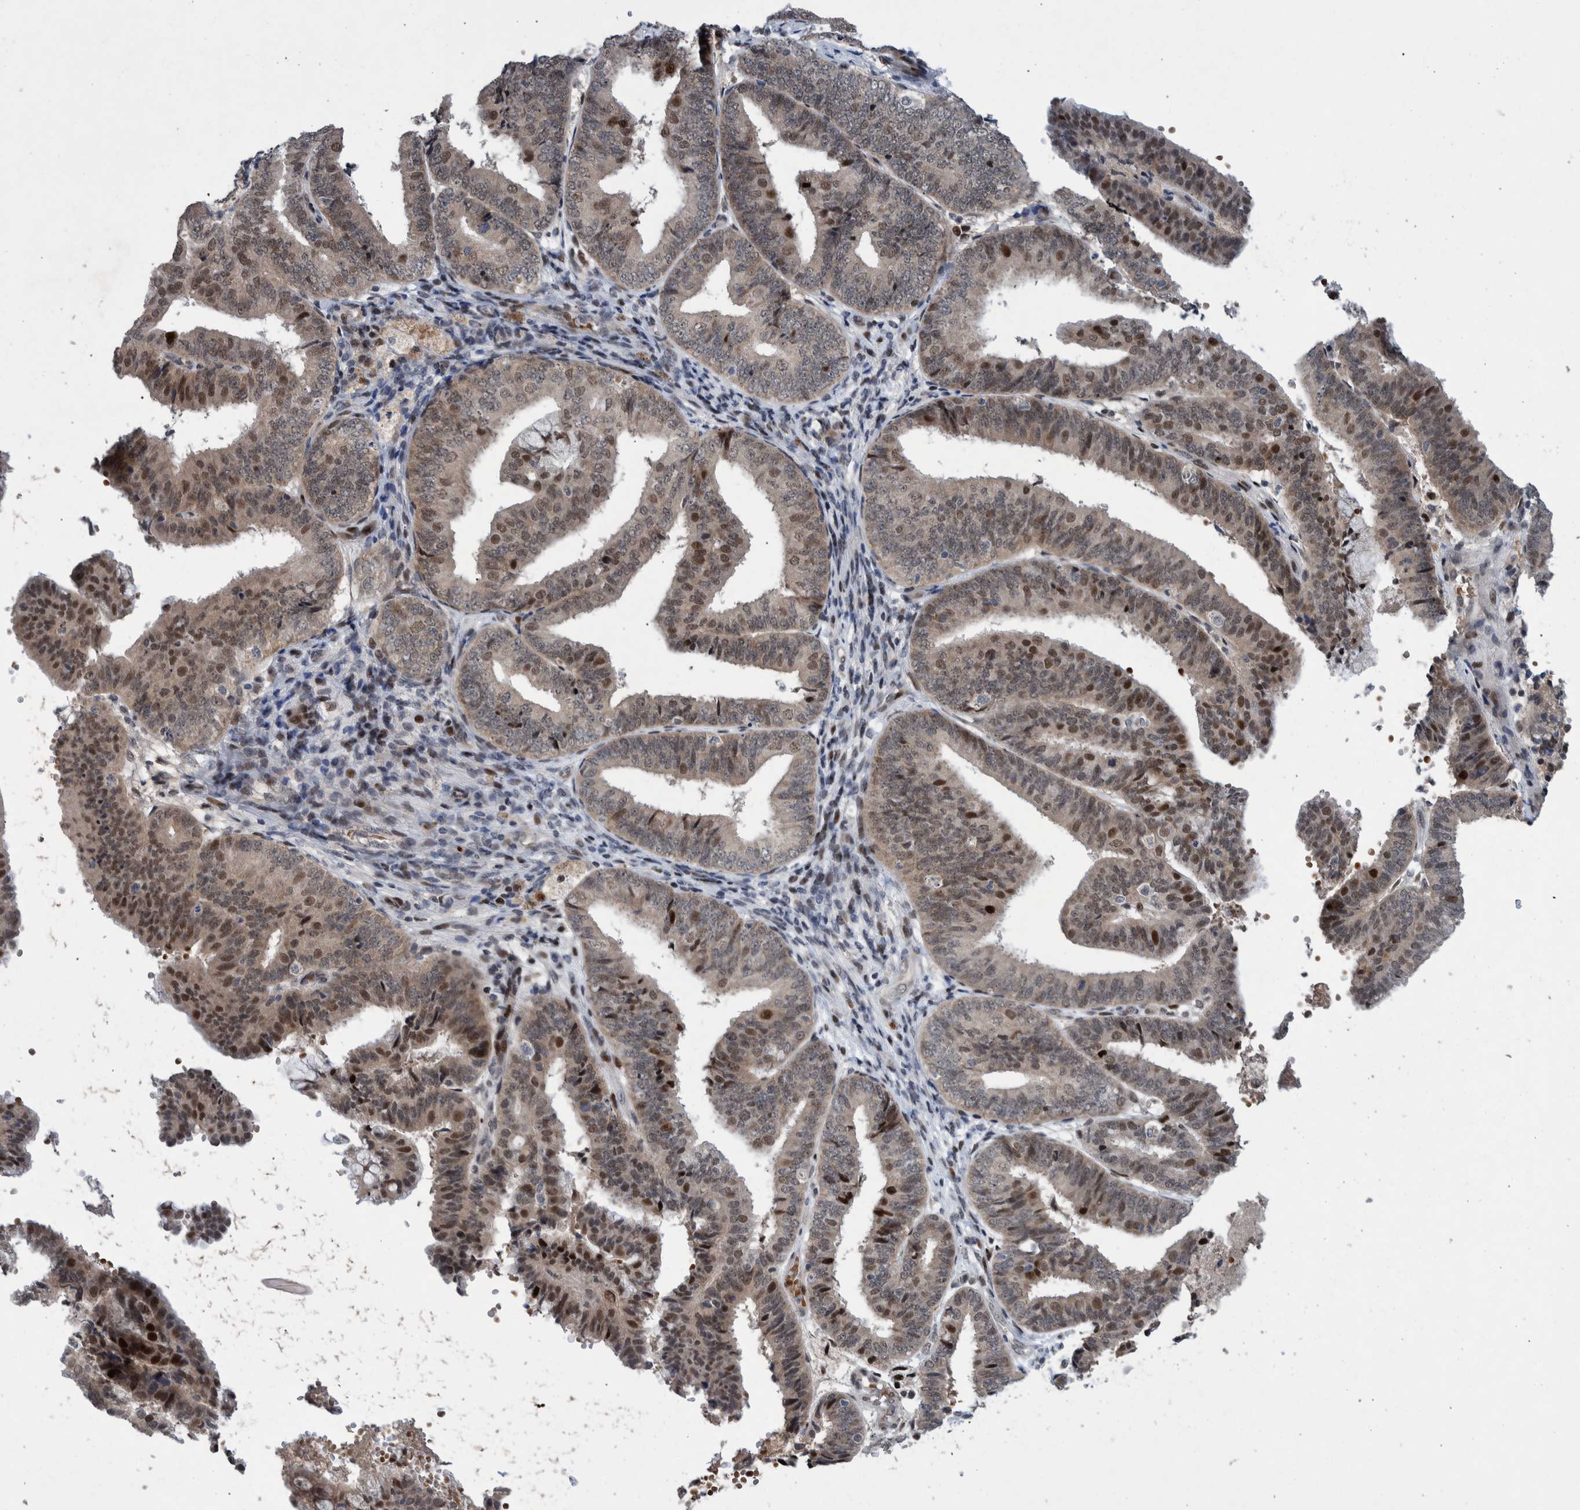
{"staining": {"intensity": "moderate", "quantity": "25%-75%", "location": "cytoplasmic/membranous,nuclear"}, "tissue": "endometrial cancer", "cell_type": "Tumor cells", "image_type": "cancer", "snomed": [{"axis": "morphology", "description": "Adenocarcinoma, NOS"}, {"axis": "topography", "description": "Endometrium"}], "caption": "Immunohistochemical staining of endometrial cancer exhibits medium levels of moderate cytoplasmic/membranous and nuclear protein positivity in approximately 25%-75% of tumor cells.", "gene": "ESRP1", "patient": {"sex": "female", "age": 63}}